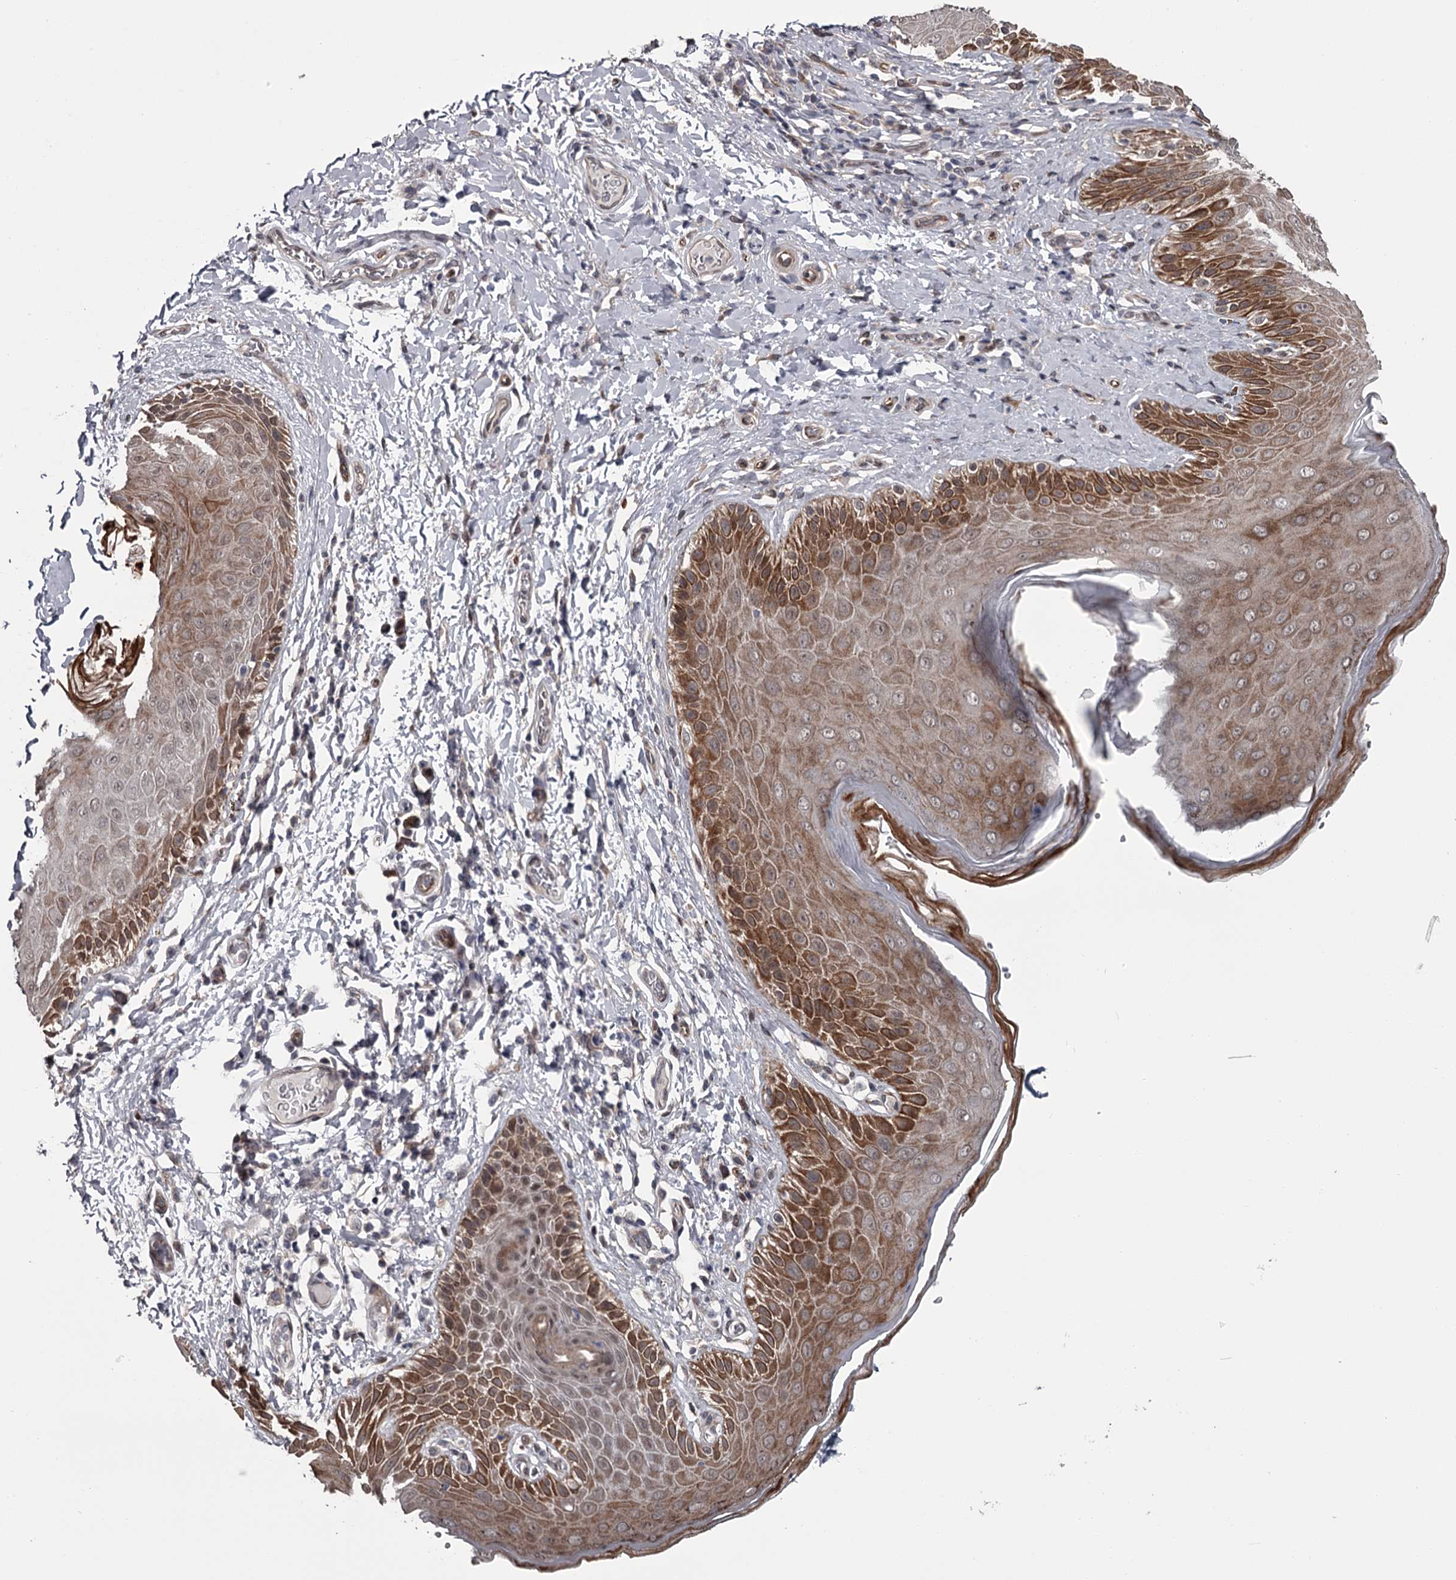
{"staining": {"intensity": "moderate", "quantity": ">75%", "location": "cytoplasmic/membranous"}, "tissue": "skin", "cell_type": "Epidermal cells", "image_type": "normal", "snomed": [{"axis": "morphology", "description": "Normal tissue, NOS"}, {"axis": "topography", "description": "Anal"}], "caption": "A medium amount of moderate cytoplasmic/membranous staining is present in about >75% of epidermal cells in unremarkable skin. (Brightfield microscopy of DAB IHC at high magnification).", "gene": "PRPF40B", "patient": {"sex": "male", "age": 44}}